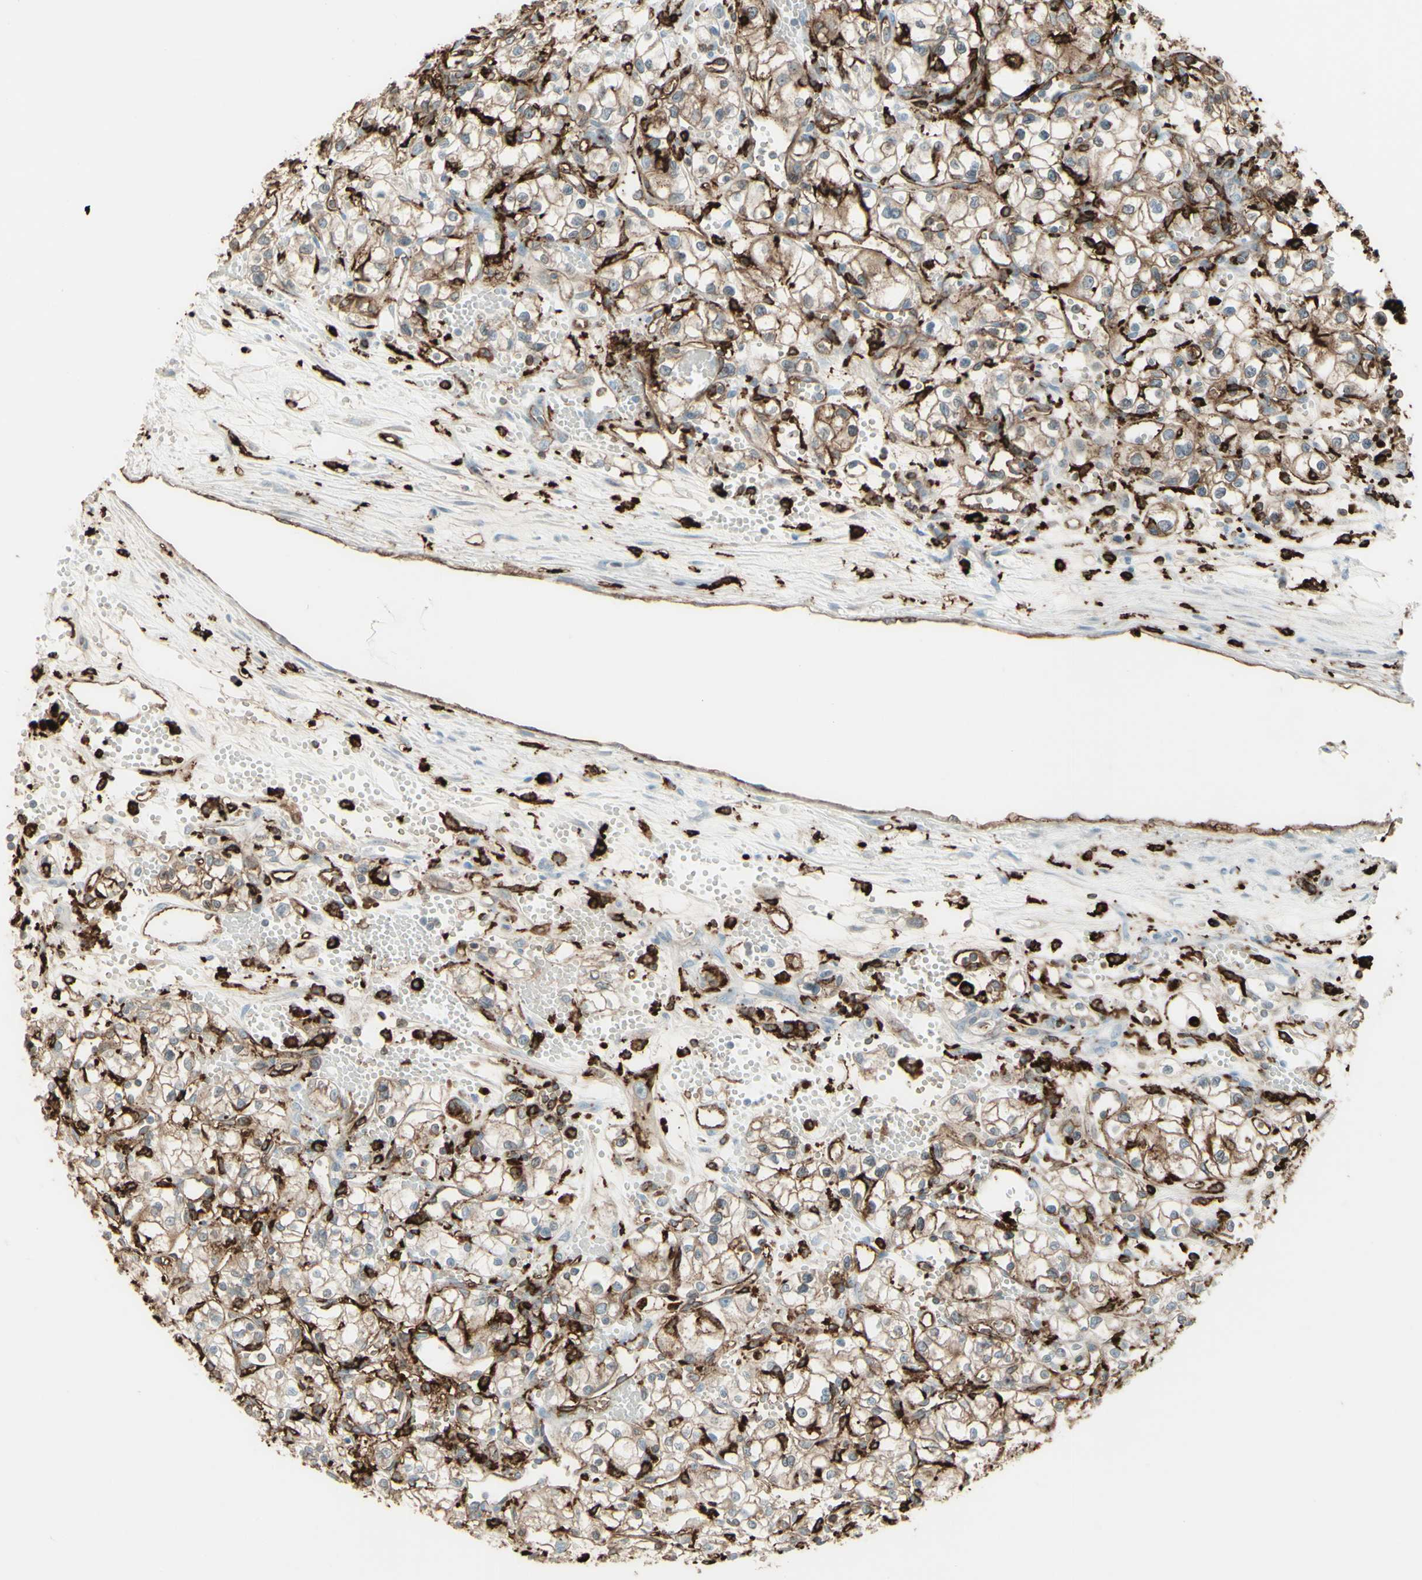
{"staining": {"intensity": "weak", "quantity": ">75%", "location": "cytoplasmic/membranous"}, "tissue": "renal cancer", "cell_type": "Tumor cells", "image_type": "cancer", "snomed": [{"axis": "morphology", "description": "Normal tissue, NOS"}, {"axis": "morphology", "description": "Adenocarcinoma, NOS"}, {"axis": "topography", "description": "Kidney"}], "caption": "Immunohistochemical staining of adenocarcinoma (renal) demonstrates low levels of weak cytoplasmic/membranous positivity in approximately >75% of tumor cells.", "gene": "HLA-DPB1", "patient": {"sex": "male", "age": 59}}